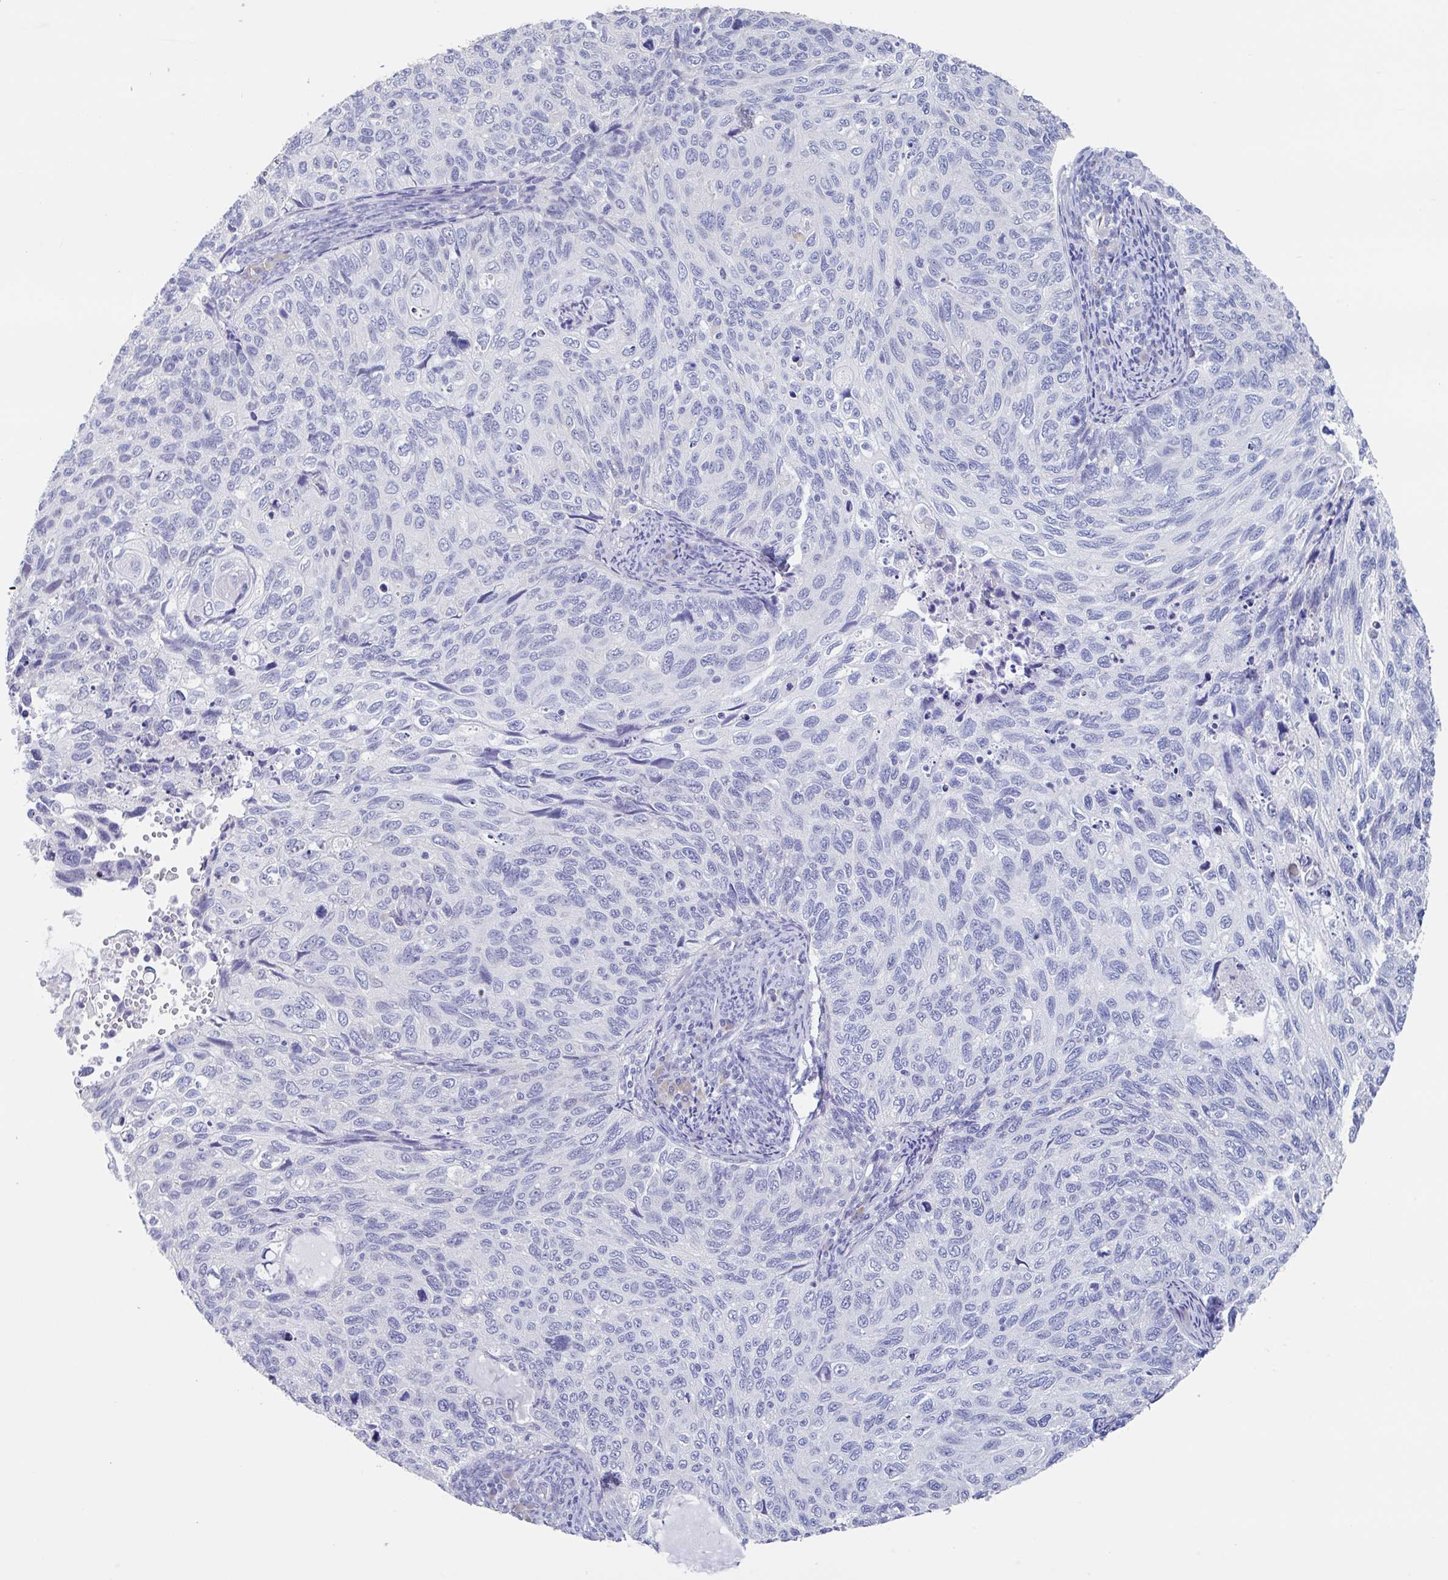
{"staining": {"intensity": "negative", "quantity": "none", "location": "none"}, "tissue": "cervical cancer", "cell_type": "Tumor cells", "image_type": "cancer", "snomed": [{"axis": "morphology", "description": "Squamous cell carcinoma, NOS"}, {"axis": "topography", "description": "Cervix"}], "caption": "Tumor cells are negative for protein expression in human cervical squamous cell carcinoma.", "gene": "NOXRED1", "patient": {"sex": "female", "age": 70}}